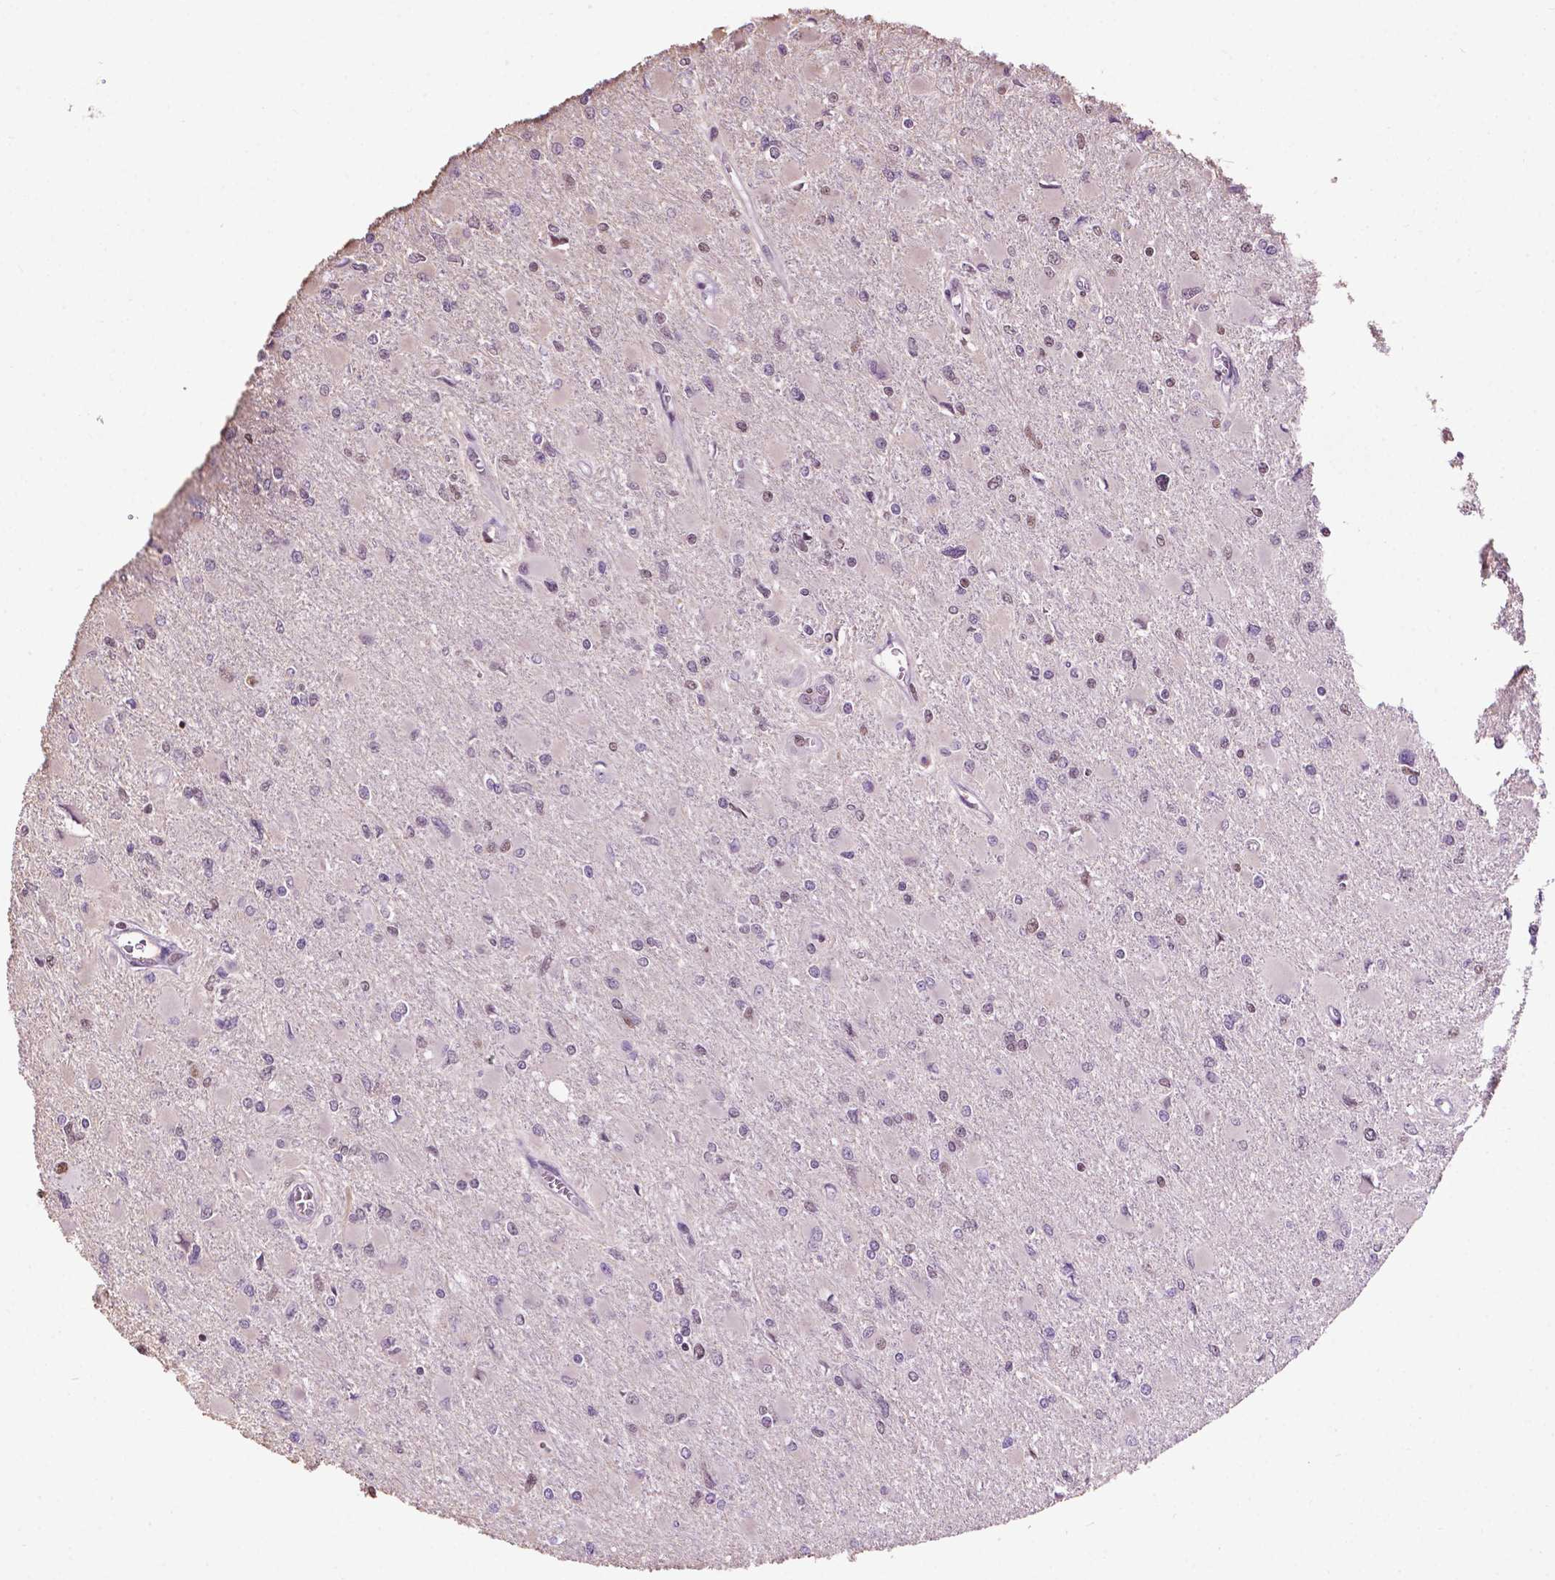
{"staining": {"intensity": "moderate", "quantity": "<25%", "location": "nuclear"}, "tissue": "glioma", "cell_type": "Tumor cells", "image_type": "cancer", "snomed": [{"axis": "morphology", "description": "Glioma, malignant, High grade"}, {"axis": "topography", "description": "Cerebral cortex"}], "caption": "Immunohistochemistry (IHC) histopathology image of neoplastic tissue: human malignant high-grade glioma stained using immunohistochemistry (IHC) demonstrates low levels of moderate protein expression localized specifically in the nuclear of tumor cells, appearing as a nuclear brown color.", "gene": "COL23A1", "patient": {"sex": "female", "age": 36}}